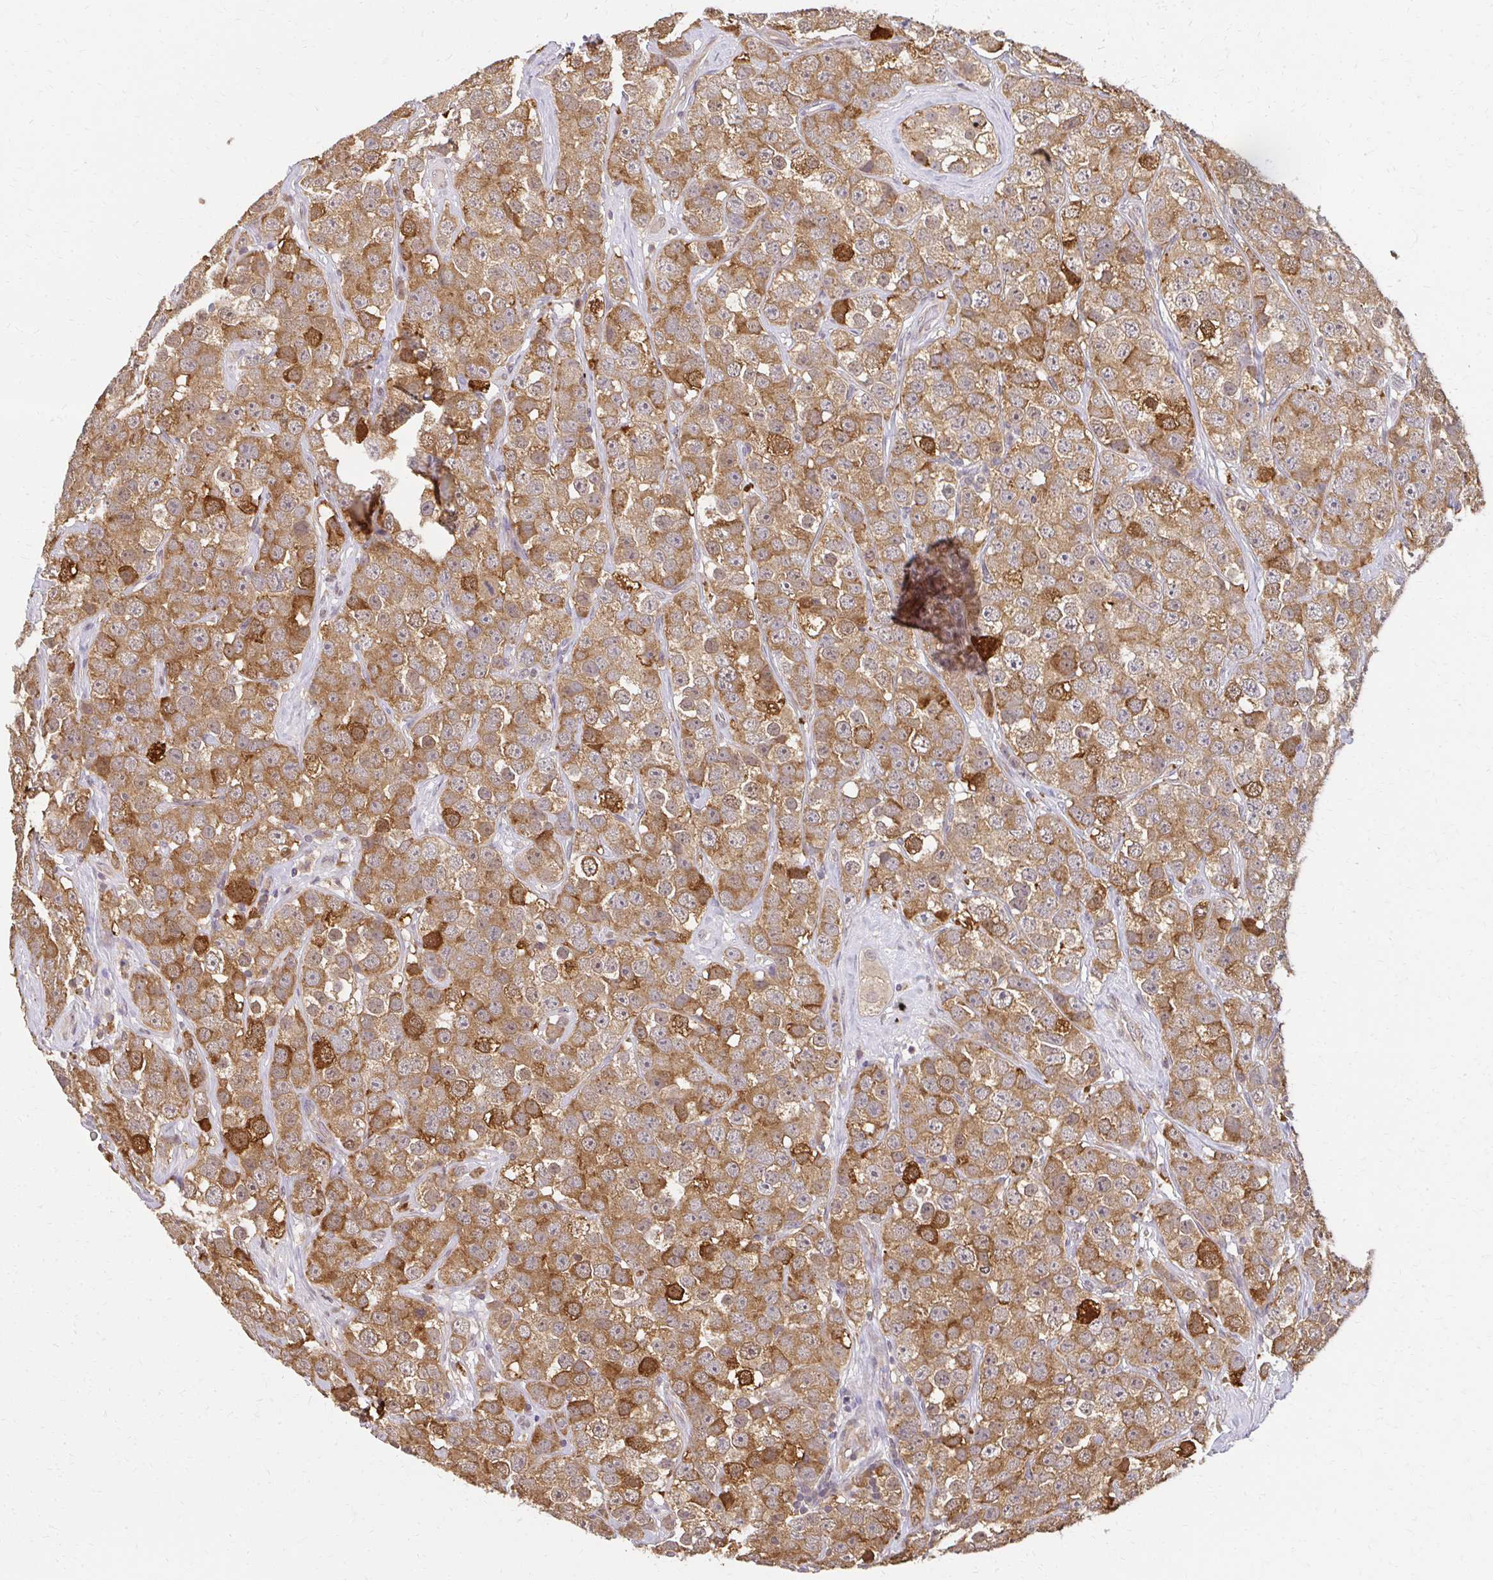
{"staining": {"intensity": "moderate", "quantity": ">75%", "location": "cytoplasmic/membranous,nuclear"}, "tissue": "testis cancer", "cell_type": "Tumor cells", "image_type": "cancer", "snomed": [{"axis": "morphology", "description": "Seminoma, NOS"}, {"axis": "topography", "description": "Testis"}], "caption": "Immunohistochemistry (IHC) histopathology image of neoplastic tissue: human testis cancer stained using immunohistochemistry (IHC) demonstrates medium levels of moderate protein expression localized specifically in the cytoplasmic/membranous and nuclear of tumor cells, appearing as a cytoplasmic/membranous and nuclear brown color.", "gene": "LARS2", "patient": {"sex": "male", "age": 28}}